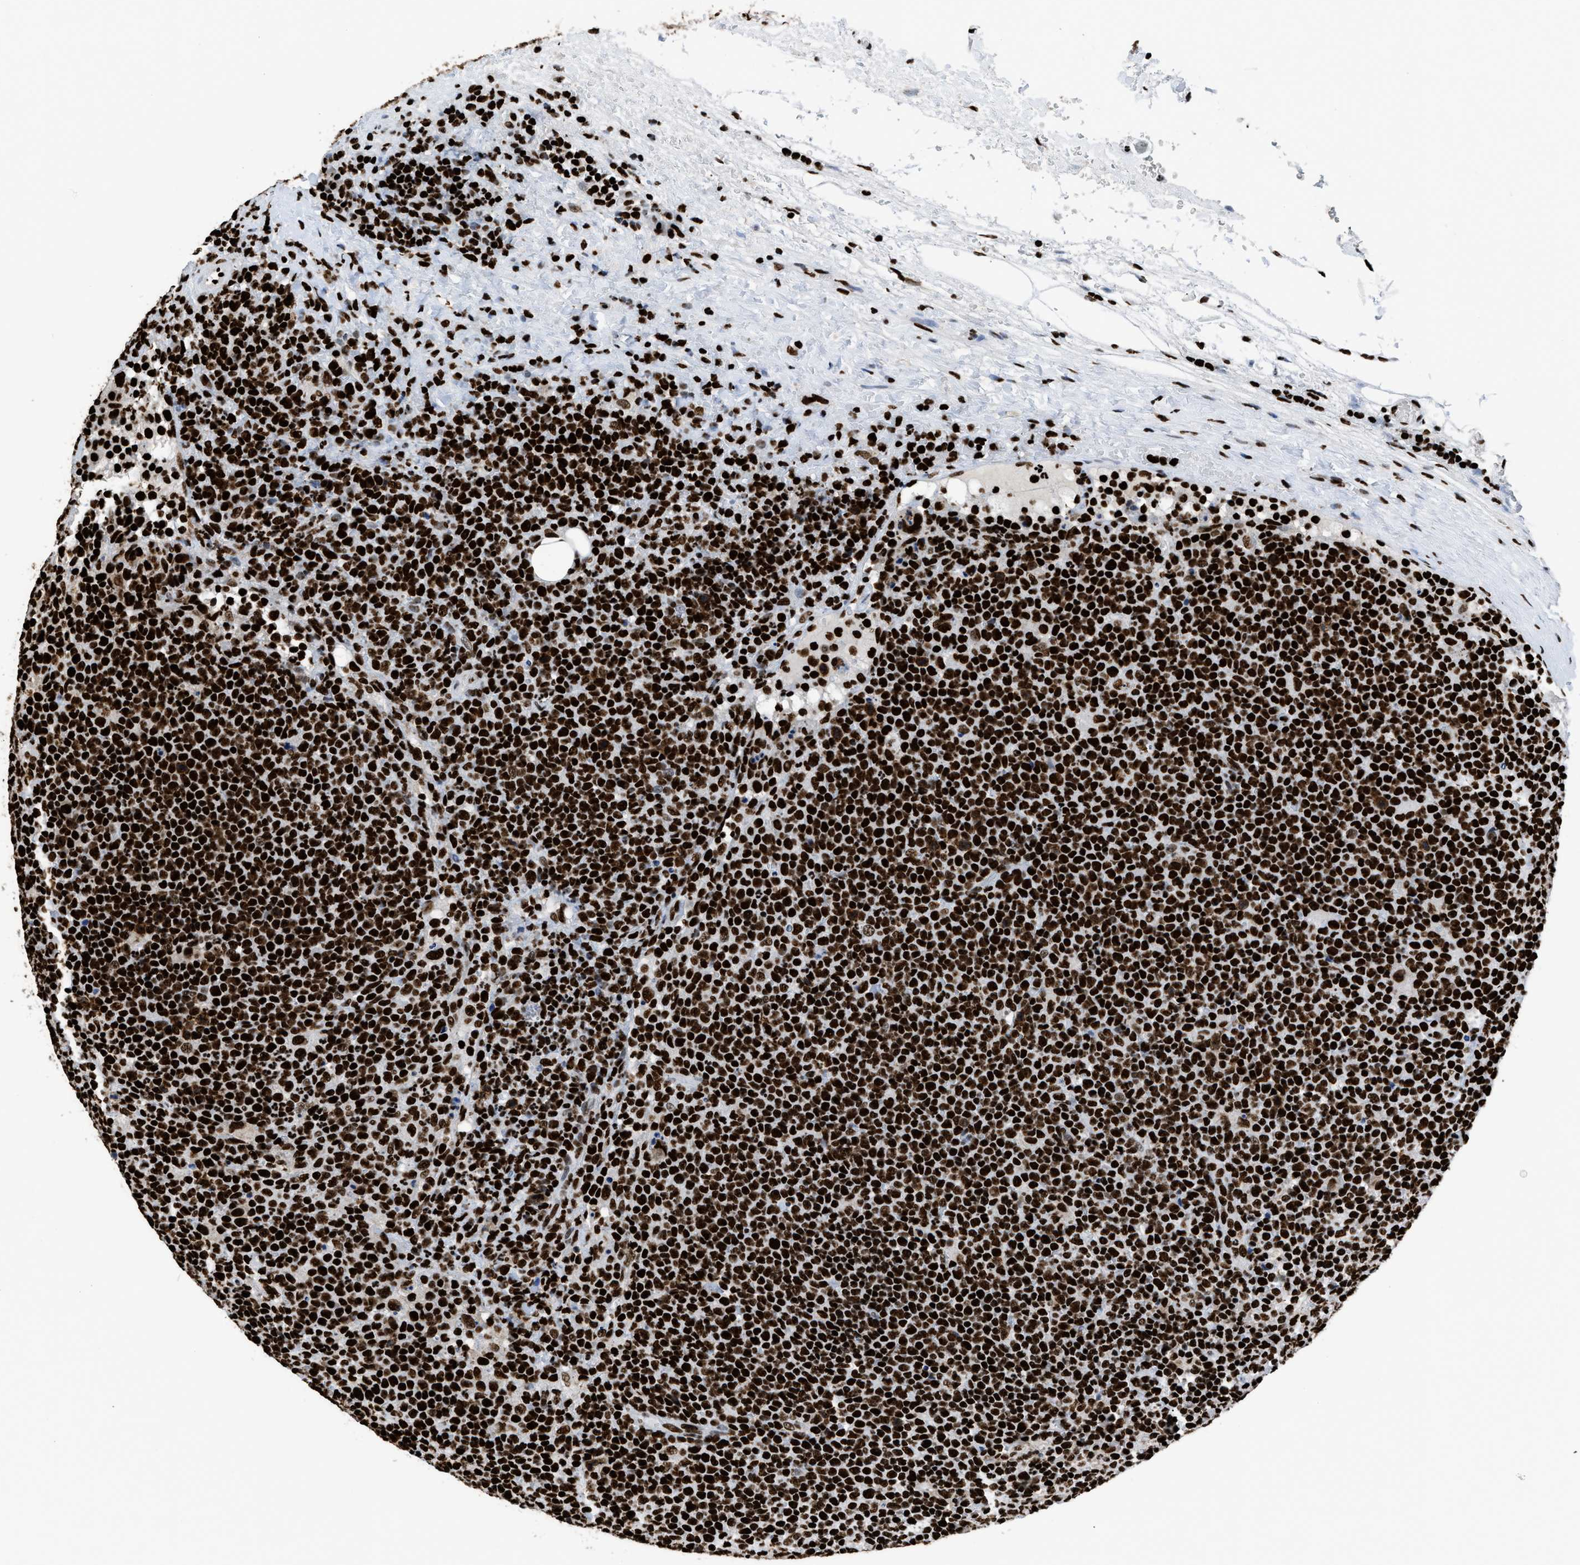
{"staining": {"intensity": "strong", "quantity": ">75%", "location": "nuclear"}, "tissue": "lymphoma", "cell_type": "Tumor cells", "image_type": "cancer", "snomed": [{"axis": "morphology", "description": "Malignant lymphoma, non-Hodgkin's type, High grade"}, {"axis": "topography", "description": "Lymph node"}], "caption": "Immunohistochemical staining of lymphoma shows high levels of strong nuclear protein positivity in approximately >75% of tumor cells. (DAB IHC with brightfield microscopy, high magnification).", "gene": "HNRNPM", "patient": {"sex": "male", "age": 61}}